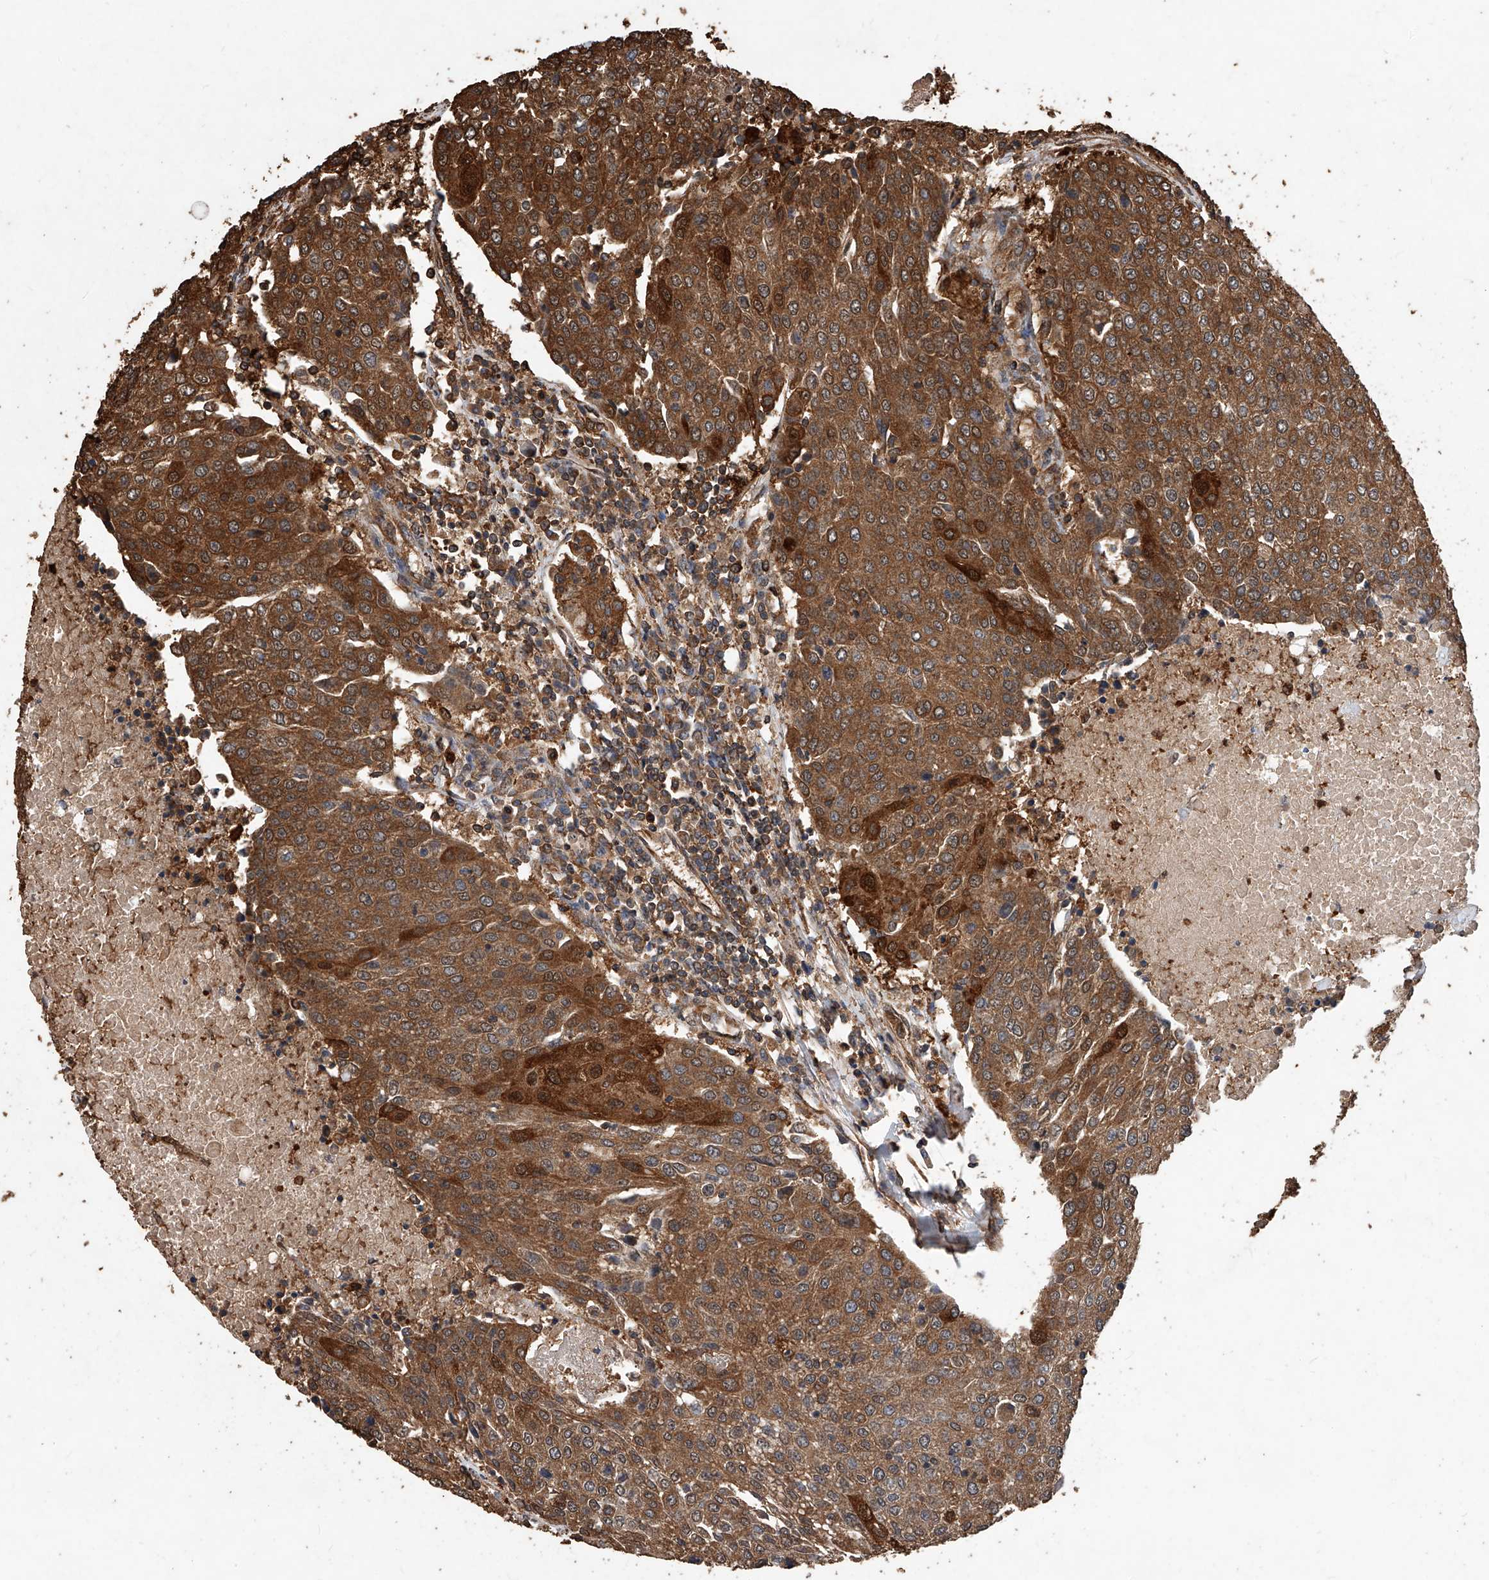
{"staining": {"intensity": "strong", "quantity": ">75%", "location": "cytoplasmic/membranous"}, "tissue": "urothelial cancer", "cell_type": "Tumor cells", "image_type": "cancer", "snomed": [{"axis": "morphology", "description": "Urothelial carcinoma, High grade"}, {"axis": "topography", "description": "Urinary bladder"}], "caption": "This image shows urothelial cancer stained with IHC to label a protein in brown. The cytoplasmic/membranous of tumor cells show strong positivity for the protein. Nuclei are counter-stained blue.", "gene": "UCP2", "patient": {"sex": "female", "age": 85}}